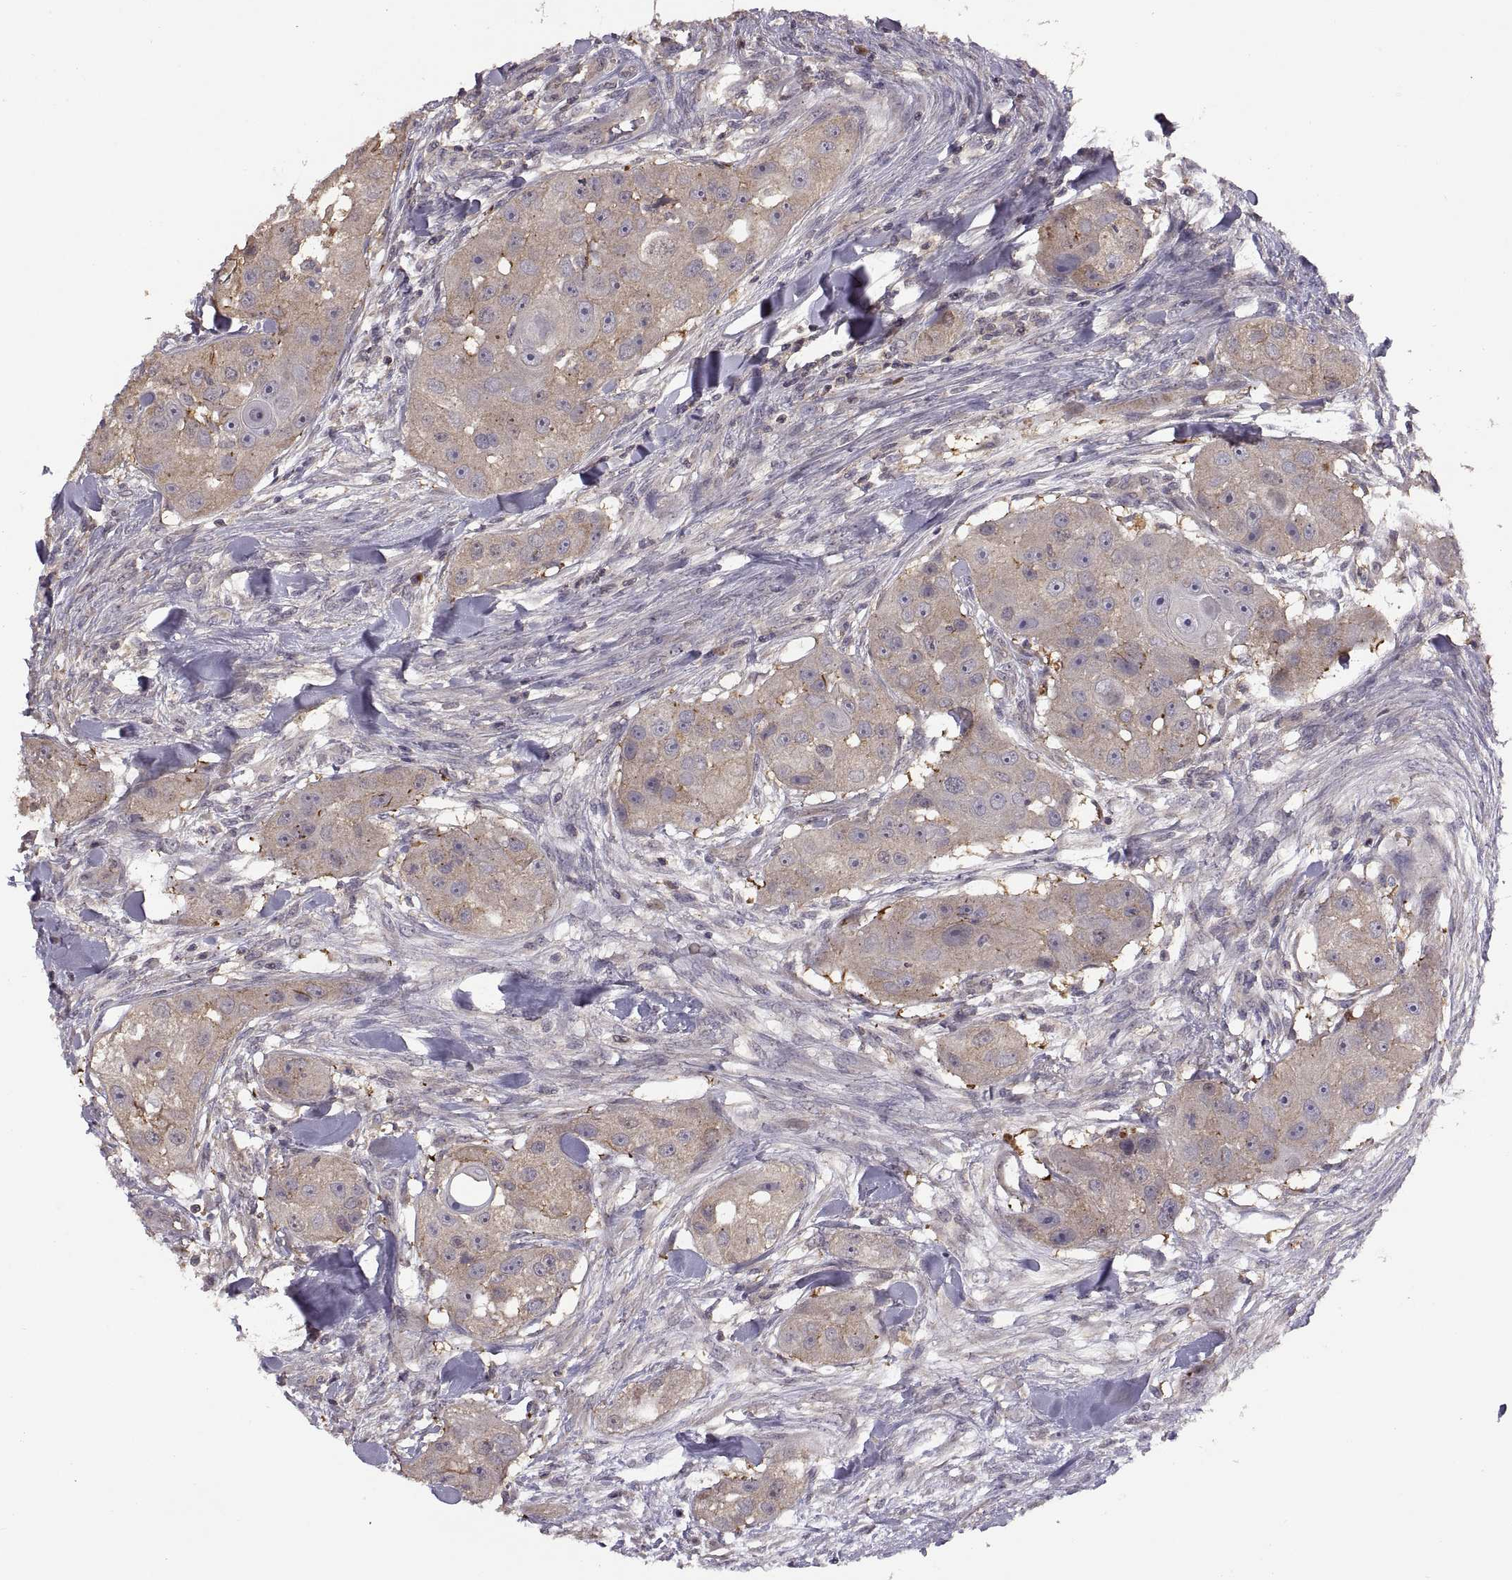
{"staining": {"intensity": "weak", "quantity": ">75%", "location": "cytoplasmic/membranous"}, "tissue": "head and neck cancer", "cell_type": "Tumor cells", "image_type": "cancer", "snomed": [{"axis": "morphology", "description": "Squamous cell carcinoma, NOS"}, {"axis": "topography", "description": "Head-Neck"}], "caption": "A high-resolution photomicrograph shows immunohistochemistry (IHC) staining of head and neck squamous cell carcinoma, which shows weak cytoplasmic/membranous expression in about >75% of tumor cells. (brown staining indicates protein expression, while blue staining denotes nuclei).", "gene": "NMNAT2", "patient": {"sex": "male", "age": 51}}